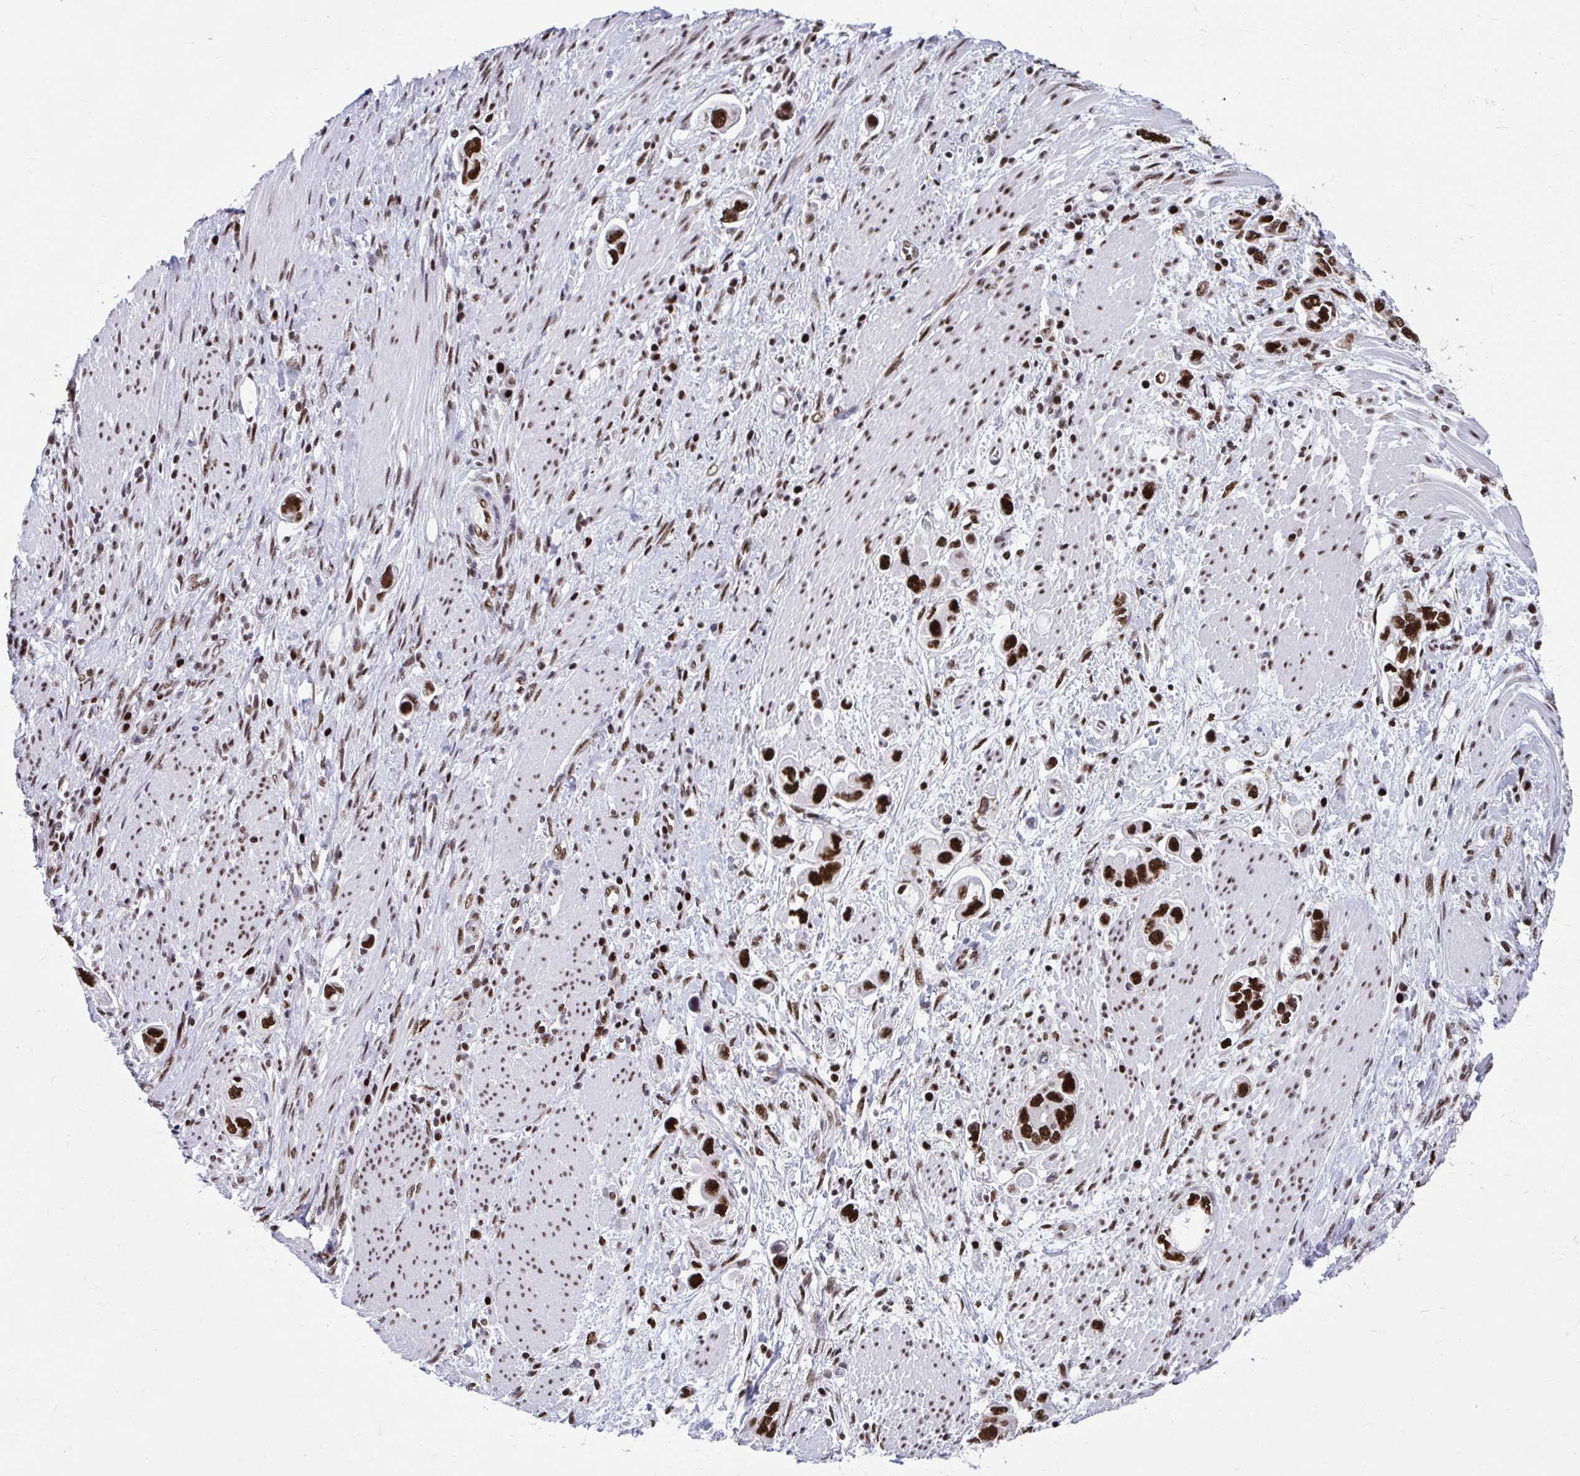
{"staining": {"intensity": "strong", "quantity": ">75%", "location": "nuclear"}, "tissue": "stomach cancer", "cell_type": "Tumor cells", "image_type": "cancer", "snomed": [{"axis": "morphology", "description": "Adenocarcinoma, NOS"}, {"axis": "topography", "description": "Stomach, lower"}], "caption": "IHC photomicrograph of human stomach adenocarcinoma stained for a protein (brown), which shows high levels of strong nuclear staining in about >75% of tumor cells.", "gene": "SLC35C2", "patient": {"sex": "female", "age": 93}}